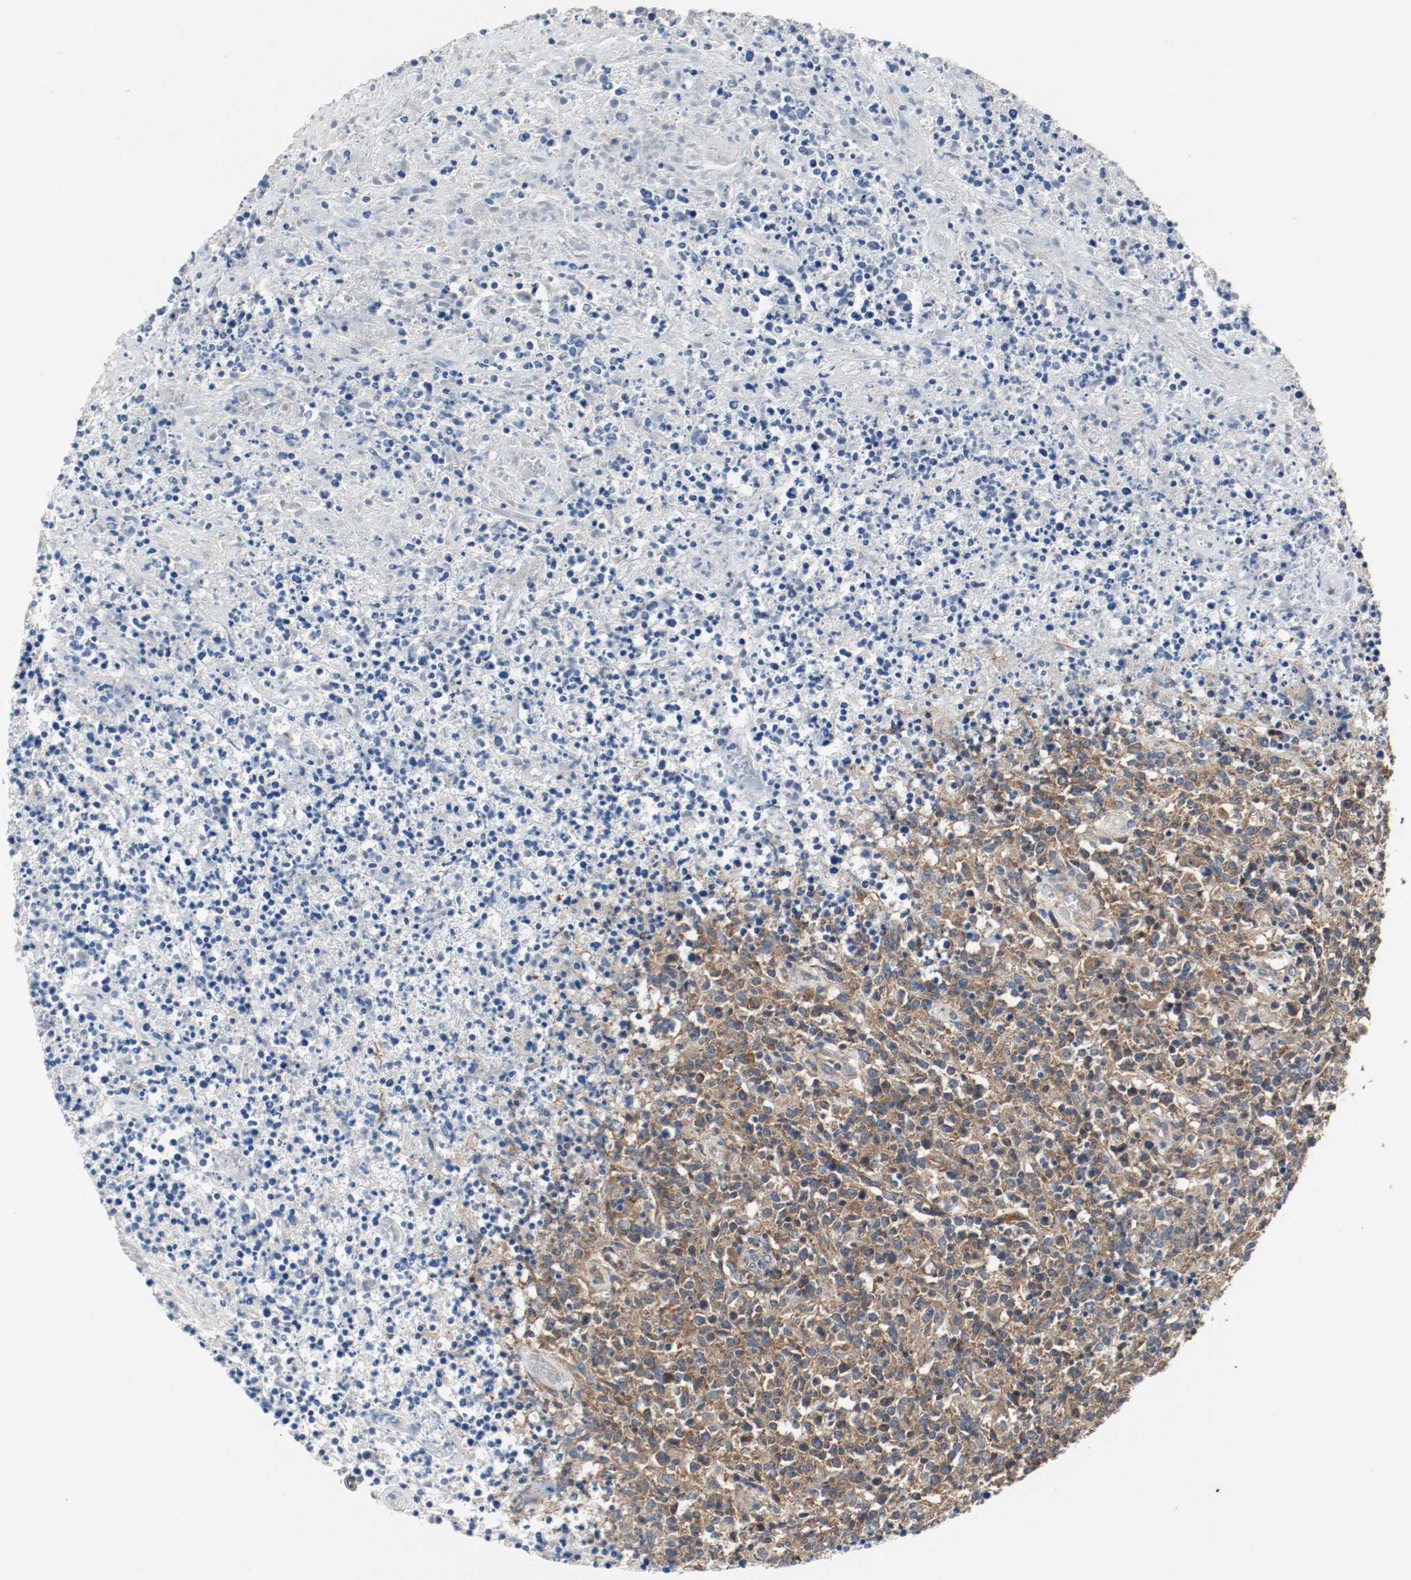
{"staining": {"intensity": "moderate", "quantity": ">75%", "location": "cytoplasmic/membranous"}, "tissue": "lymphoma", "cell_type": "Tumor cells", "image_type": "cancer", "snomed": [{"axis": "morphology", "description": "Malignant lymphoma, non-Hodgkin's type, High grade"}, {"axis": "topography", "description": "Lymph node"}], "caption": "Immunohistochemical staining of lymphoma demonstrates medium levels of moderate cytoplasmic/membranous expression in approximately >75% of tumor cells.", "gene": "TUBA3D", "patient": {"sex": "female", "age": 84}}